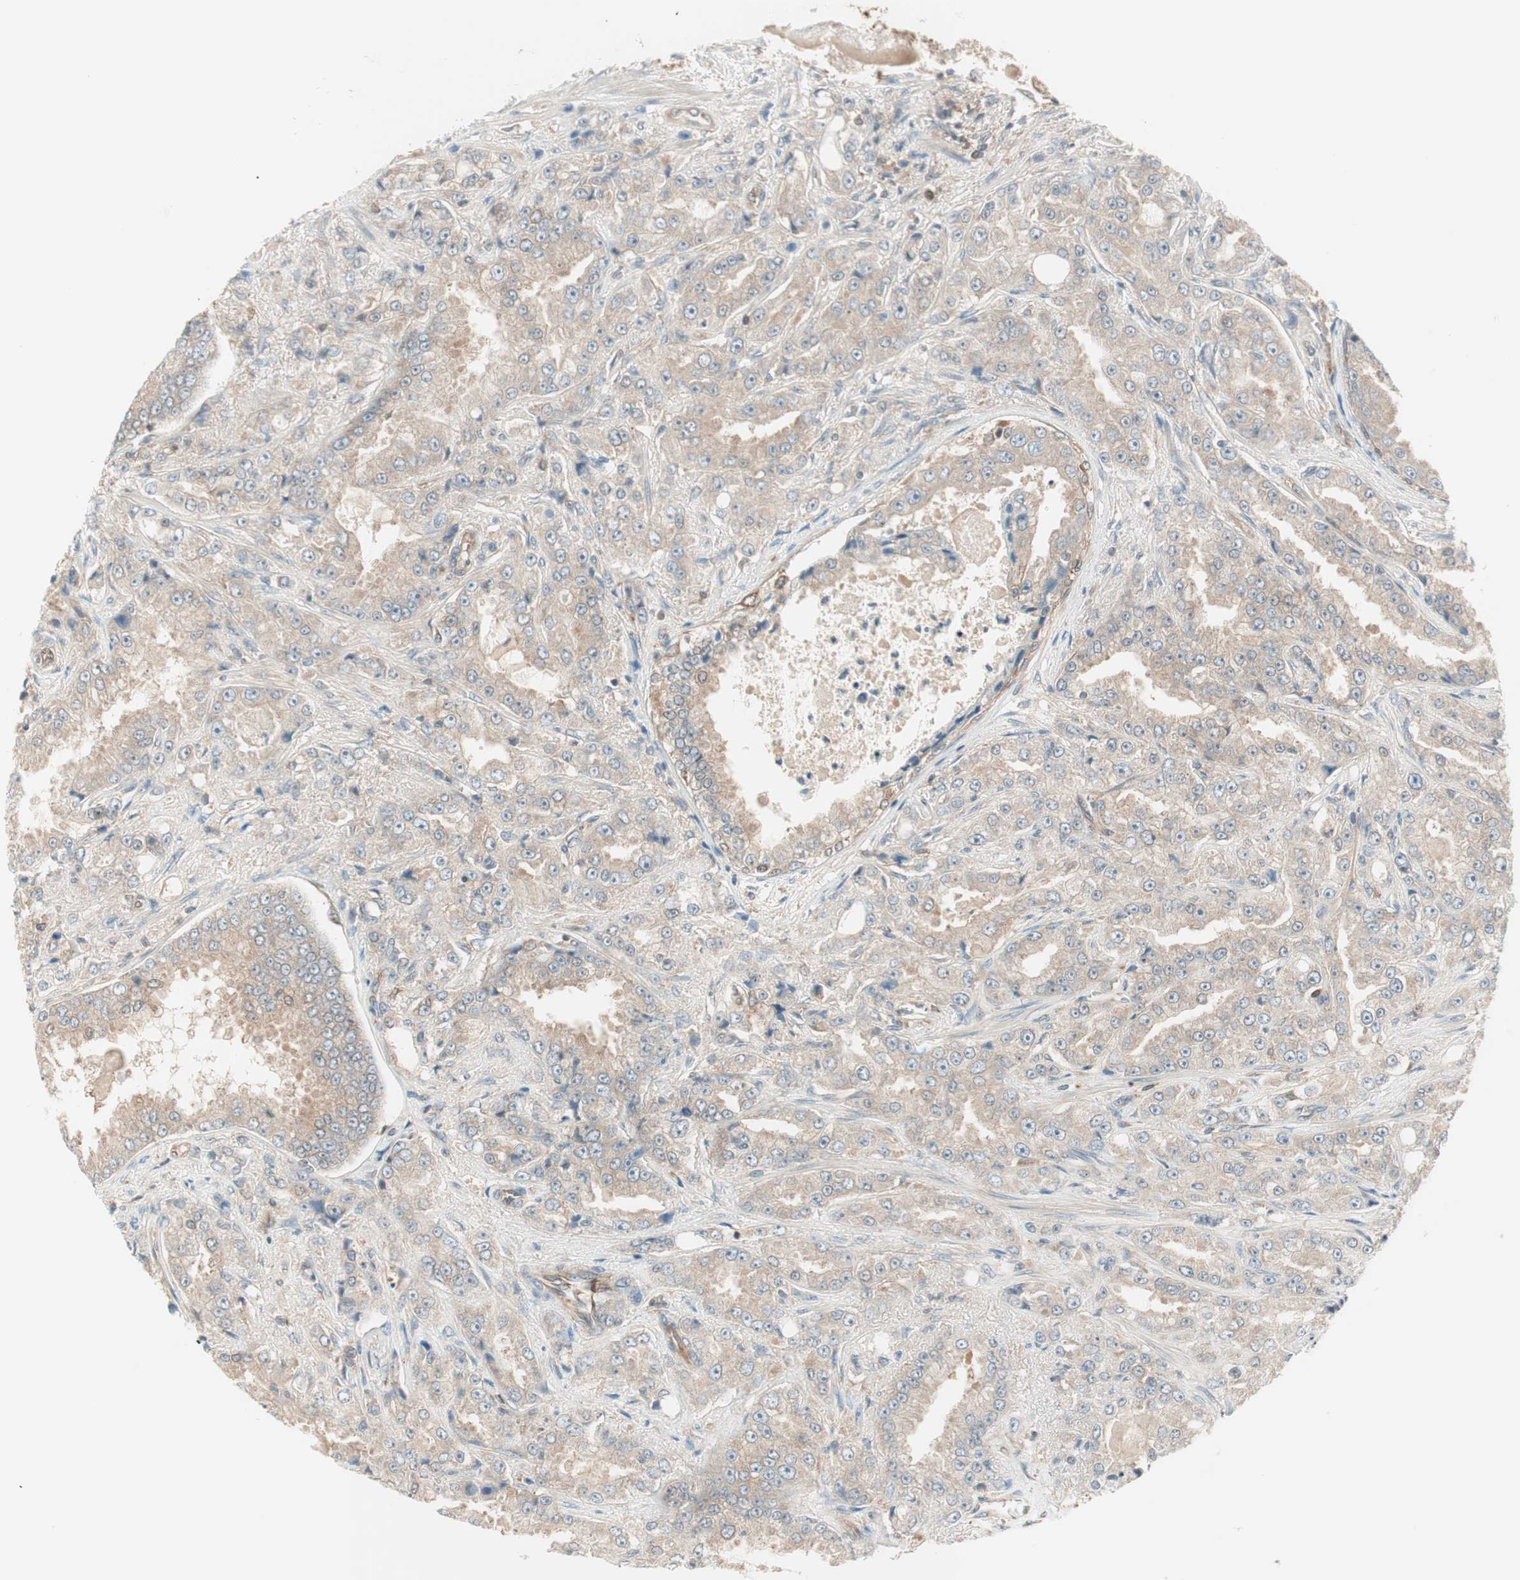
{"staining": {"intensity": "weak", "quantity": ">75%", "location": "cytoplasmic/membranous"}, "tissue": "prostate cancer", "cell_type": "Tumor cells", "image_type": "cancer", "snomed": [{"axis": "morphology", "description": "Adenocarcinoma, High grade"}, {"axis": "topography", "description": "Prostate"}], "caption": "Brown immunohistochemical staining in prostate adenocarcinoma (high-grade) demonstrates weak cytoplasmic/membranous expression in approximately >75% of tumor cells. The staining is performed using DAB brown chromogen to label protein expression. The nuclei are counter-stained blue using hematoxylin.", "gene": "GALT", "patient": {"sex": "male", "age": 73}}